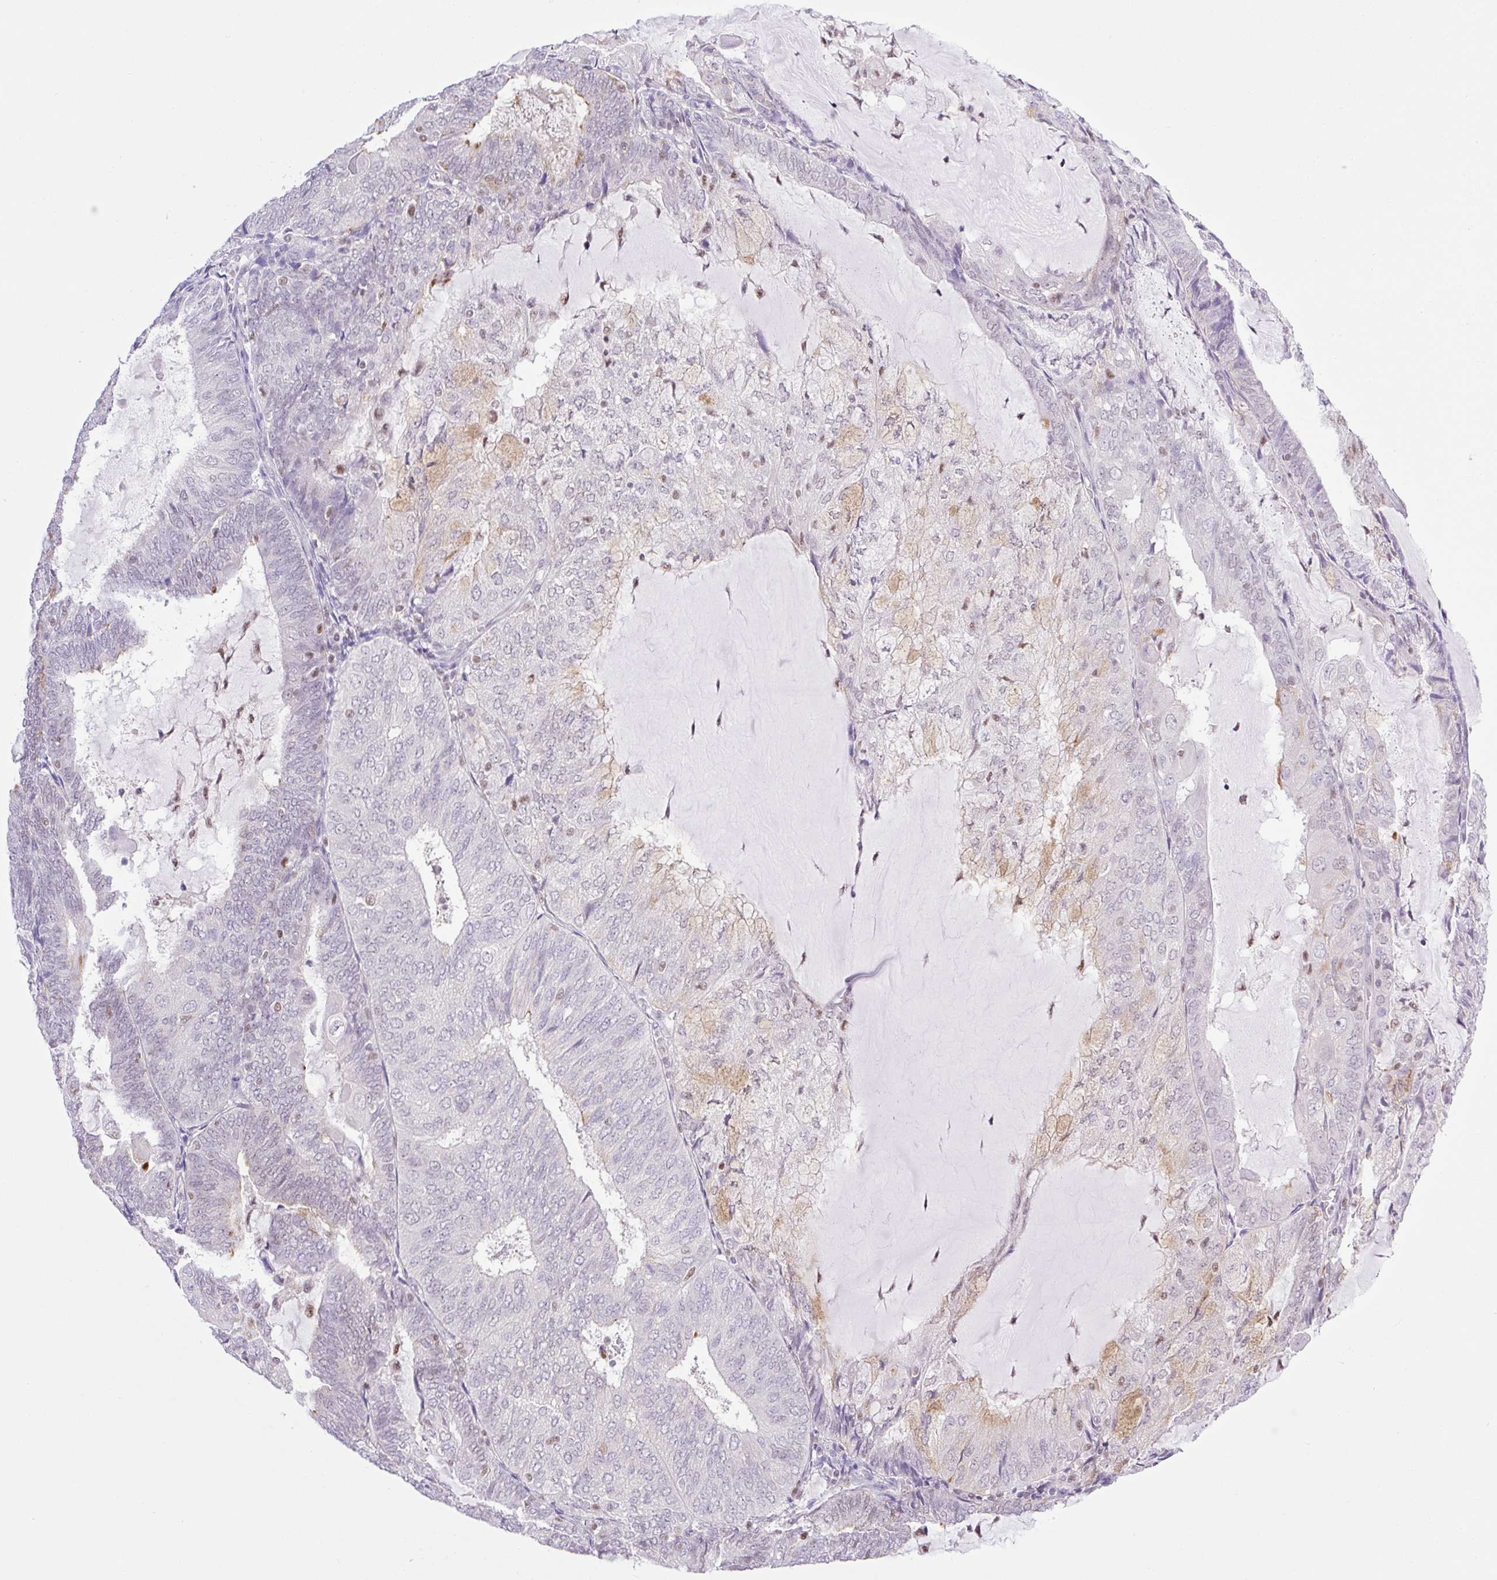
{"staining": {"intensity": "negative", "quantity": "none", "location": "none"}, "tissue": "endometrial cancer", "cell_type": "Tumor cells", "image_type": "cancer", "snomed": [{"axis": "morphology", "description": "Adenocarcinoma, NOS"}, {"axis": "topography", "description": "Endometrium"}], "caption": "High power microscopy micrograph of an IHC image of adenocarcinoma (endometrial), revealing no significant staining in tumor cells.", "gene": "TLE3", "patient": {"sex": "female", "age": 81}}